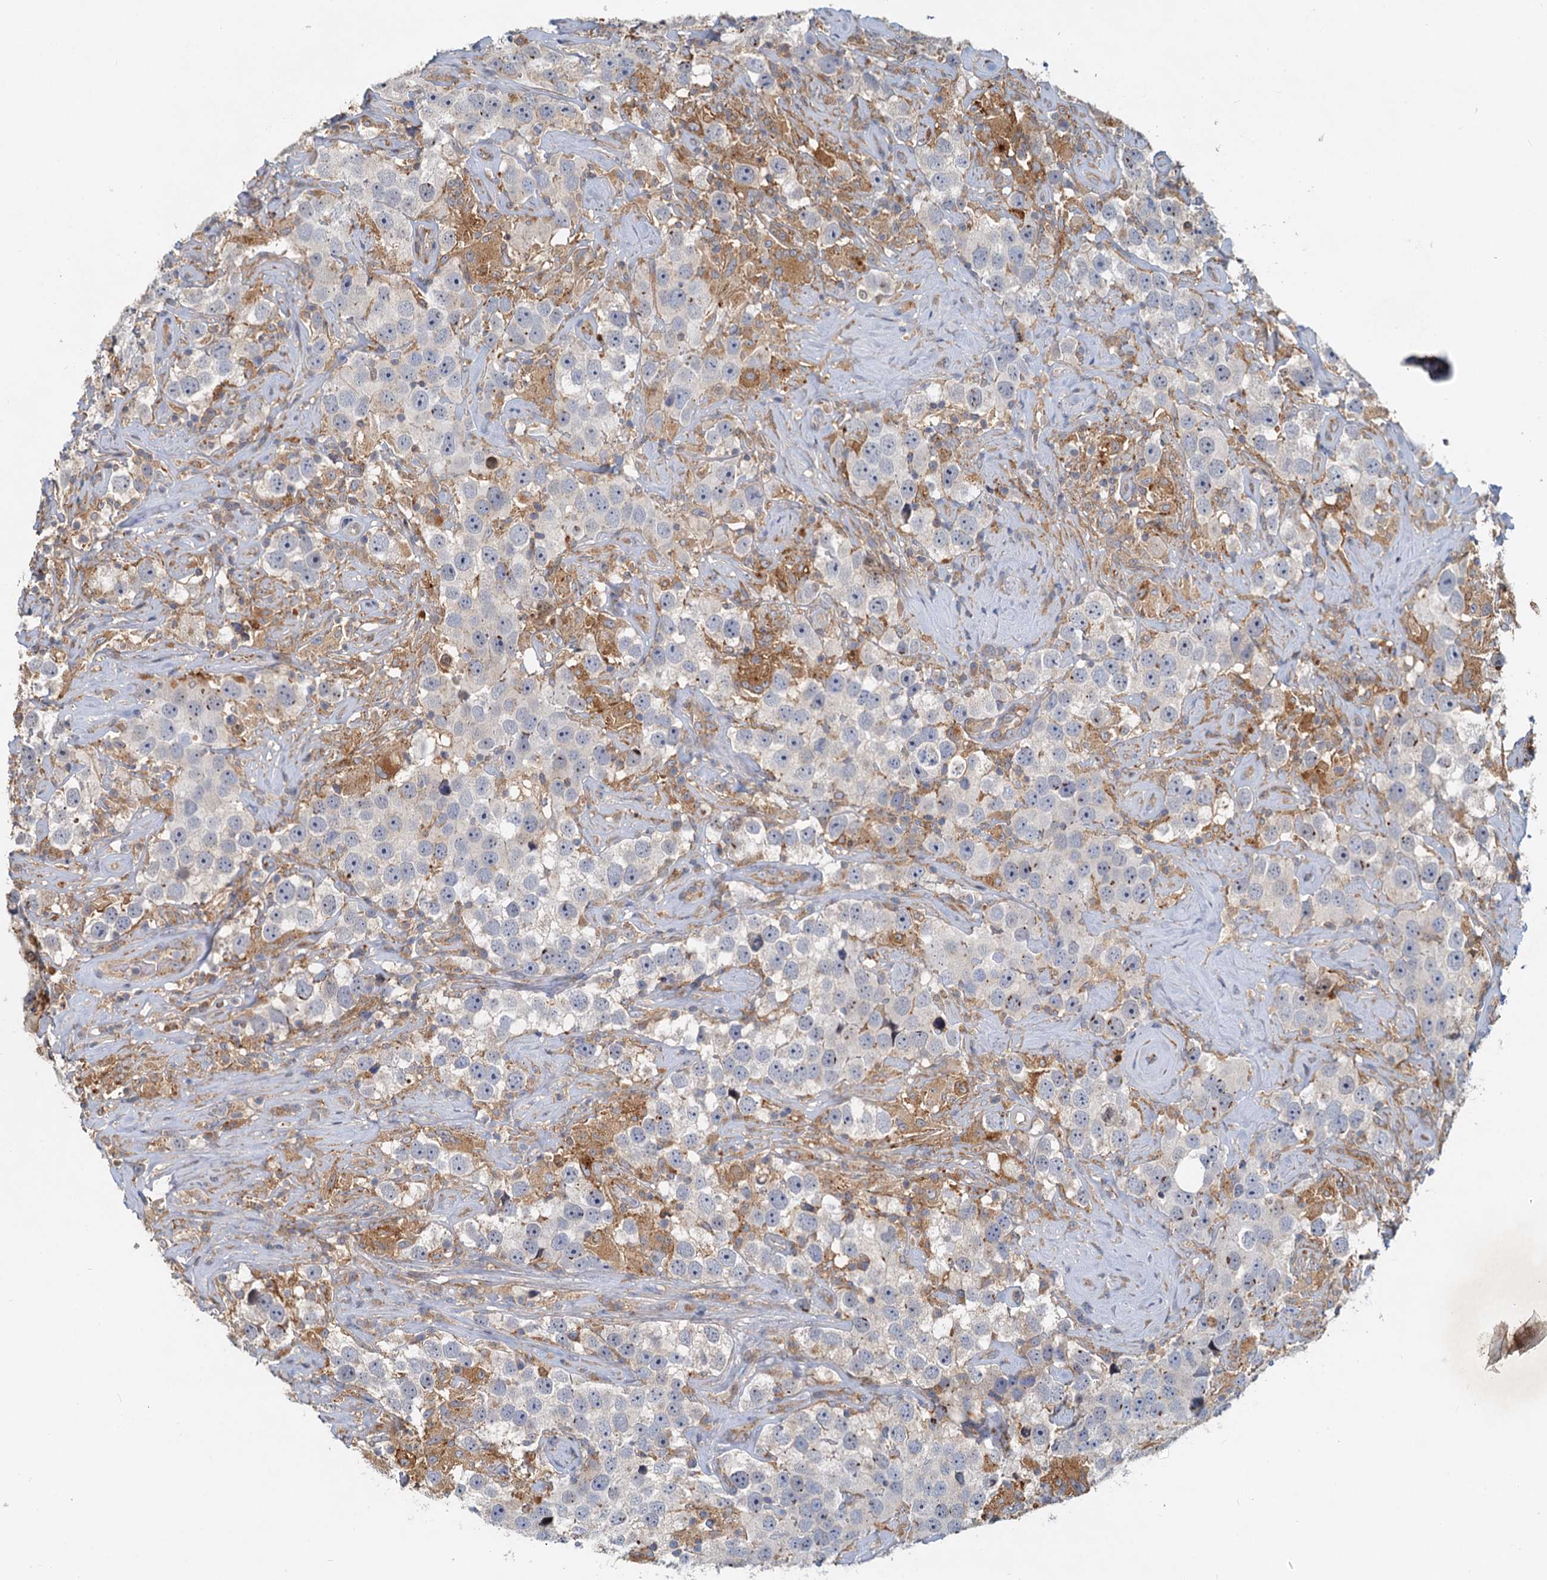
{"staining": {"intensity": "negative", "quantity": "none", "location": "none"}, "tissue": "testis cancer", "cell_type": "Tumor cells", "image_type": "cancer", "snomed": [{"axis": "morphology", "description": "Seminoma, NOS"}, {"axis": "topography", "description": "Testis"}], "caption": "Immunohistochemistry of human testis cancer reveals no expression in tumor cells.", "gene": "TOLLIP", "patient": {"sex": "male", "age": 49}}